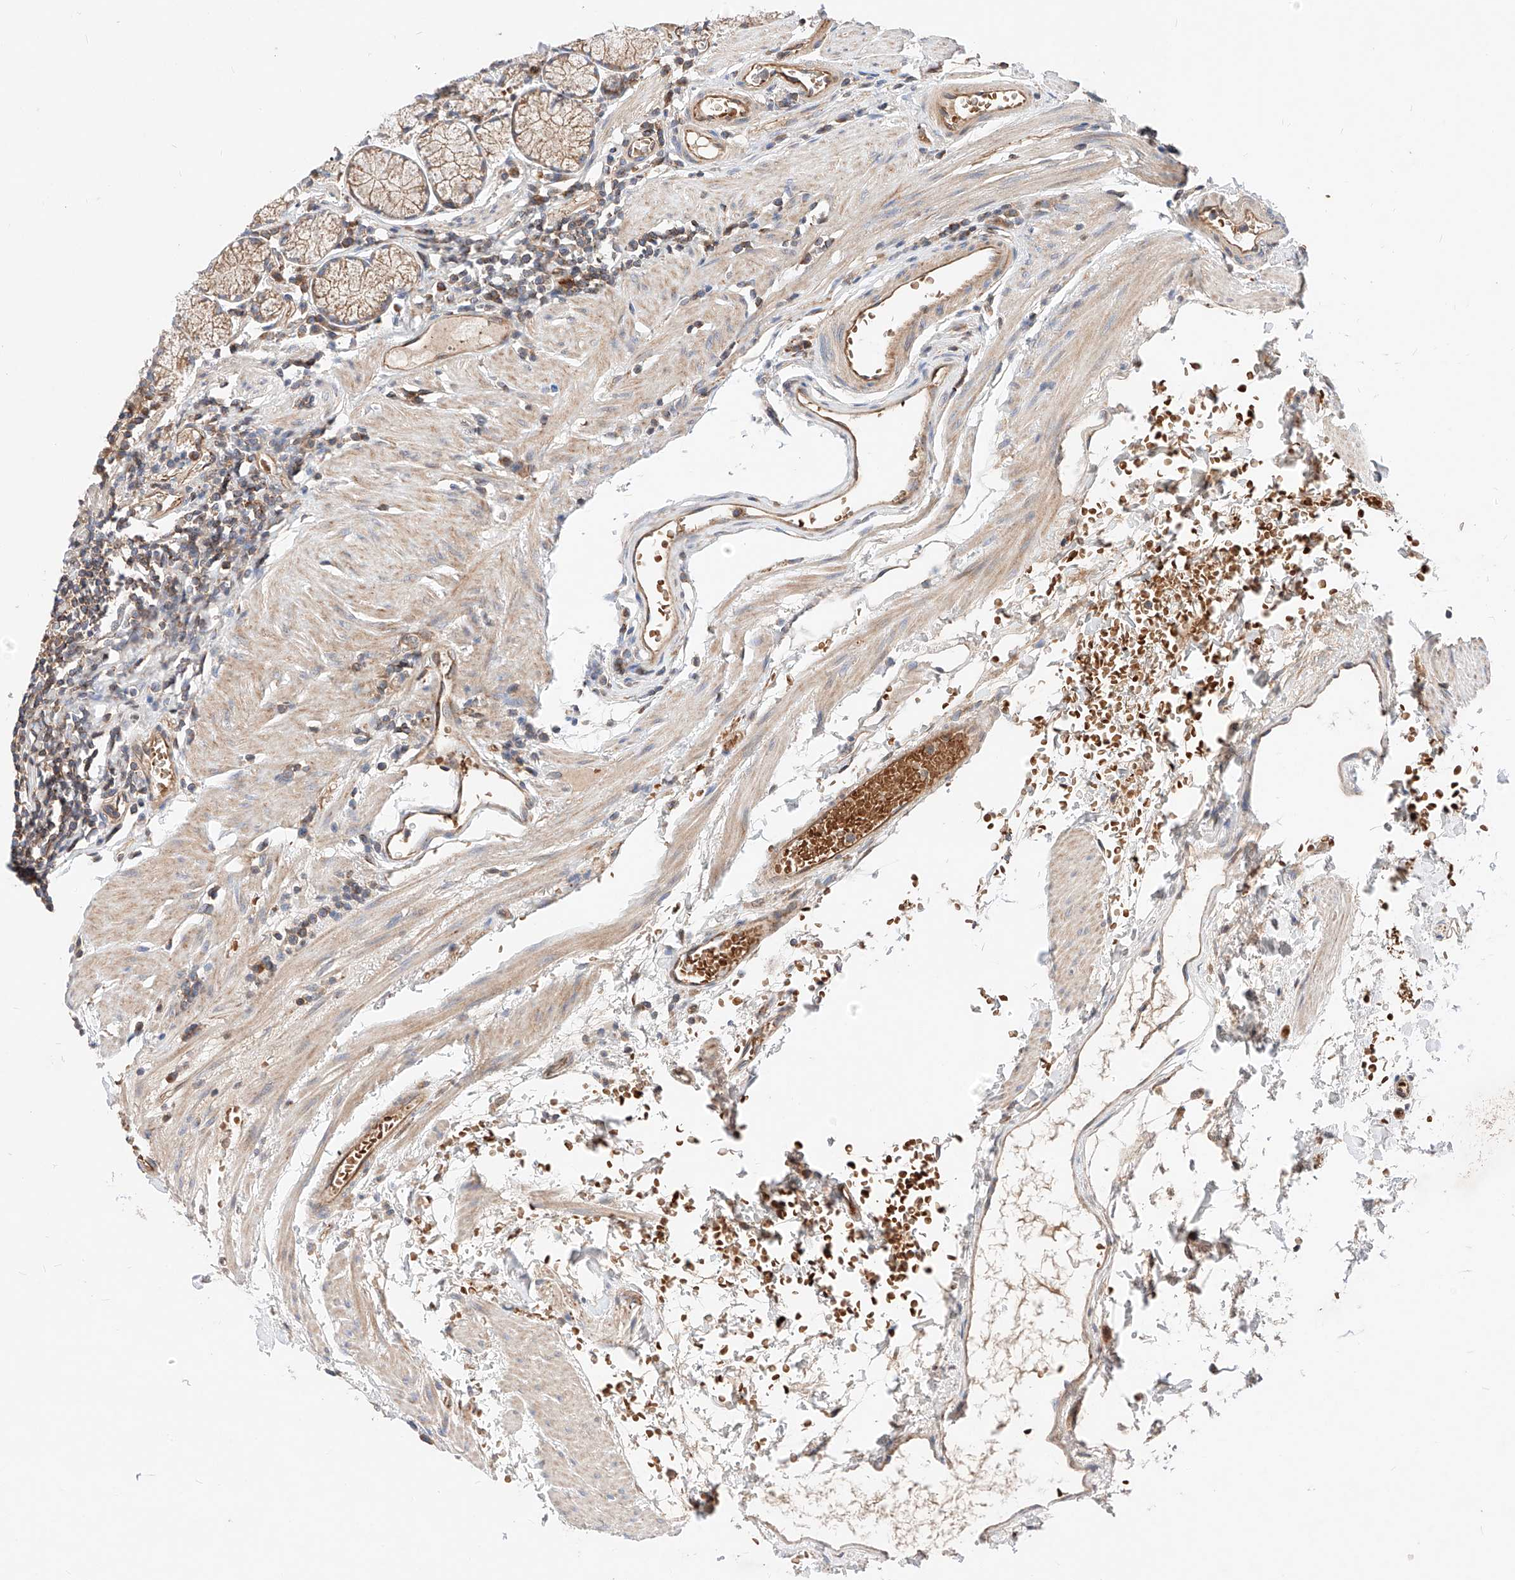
{"staining": {"intensity": "moderate", "quantity": "25%-75%", "location": "cytoplasmic/membranous"}, "tissue": "stomach", "cell_type": "Glandular cells", "image_type": "normal", "snomed": [{"axis": "morphology", "description": "Normal tissue, NOS"}, {"axis": "topography", "description": "Stomach"}], "caption": "This micrograph exhibits immunohistochemistry (IHC) staining of benign human stomach, with medium moderate cytoplasmic/membranous expression in approximately 25%-75% of glandular cells.", "gene": "NR1D1", "patient": {"sex": "male", "age": 55}}